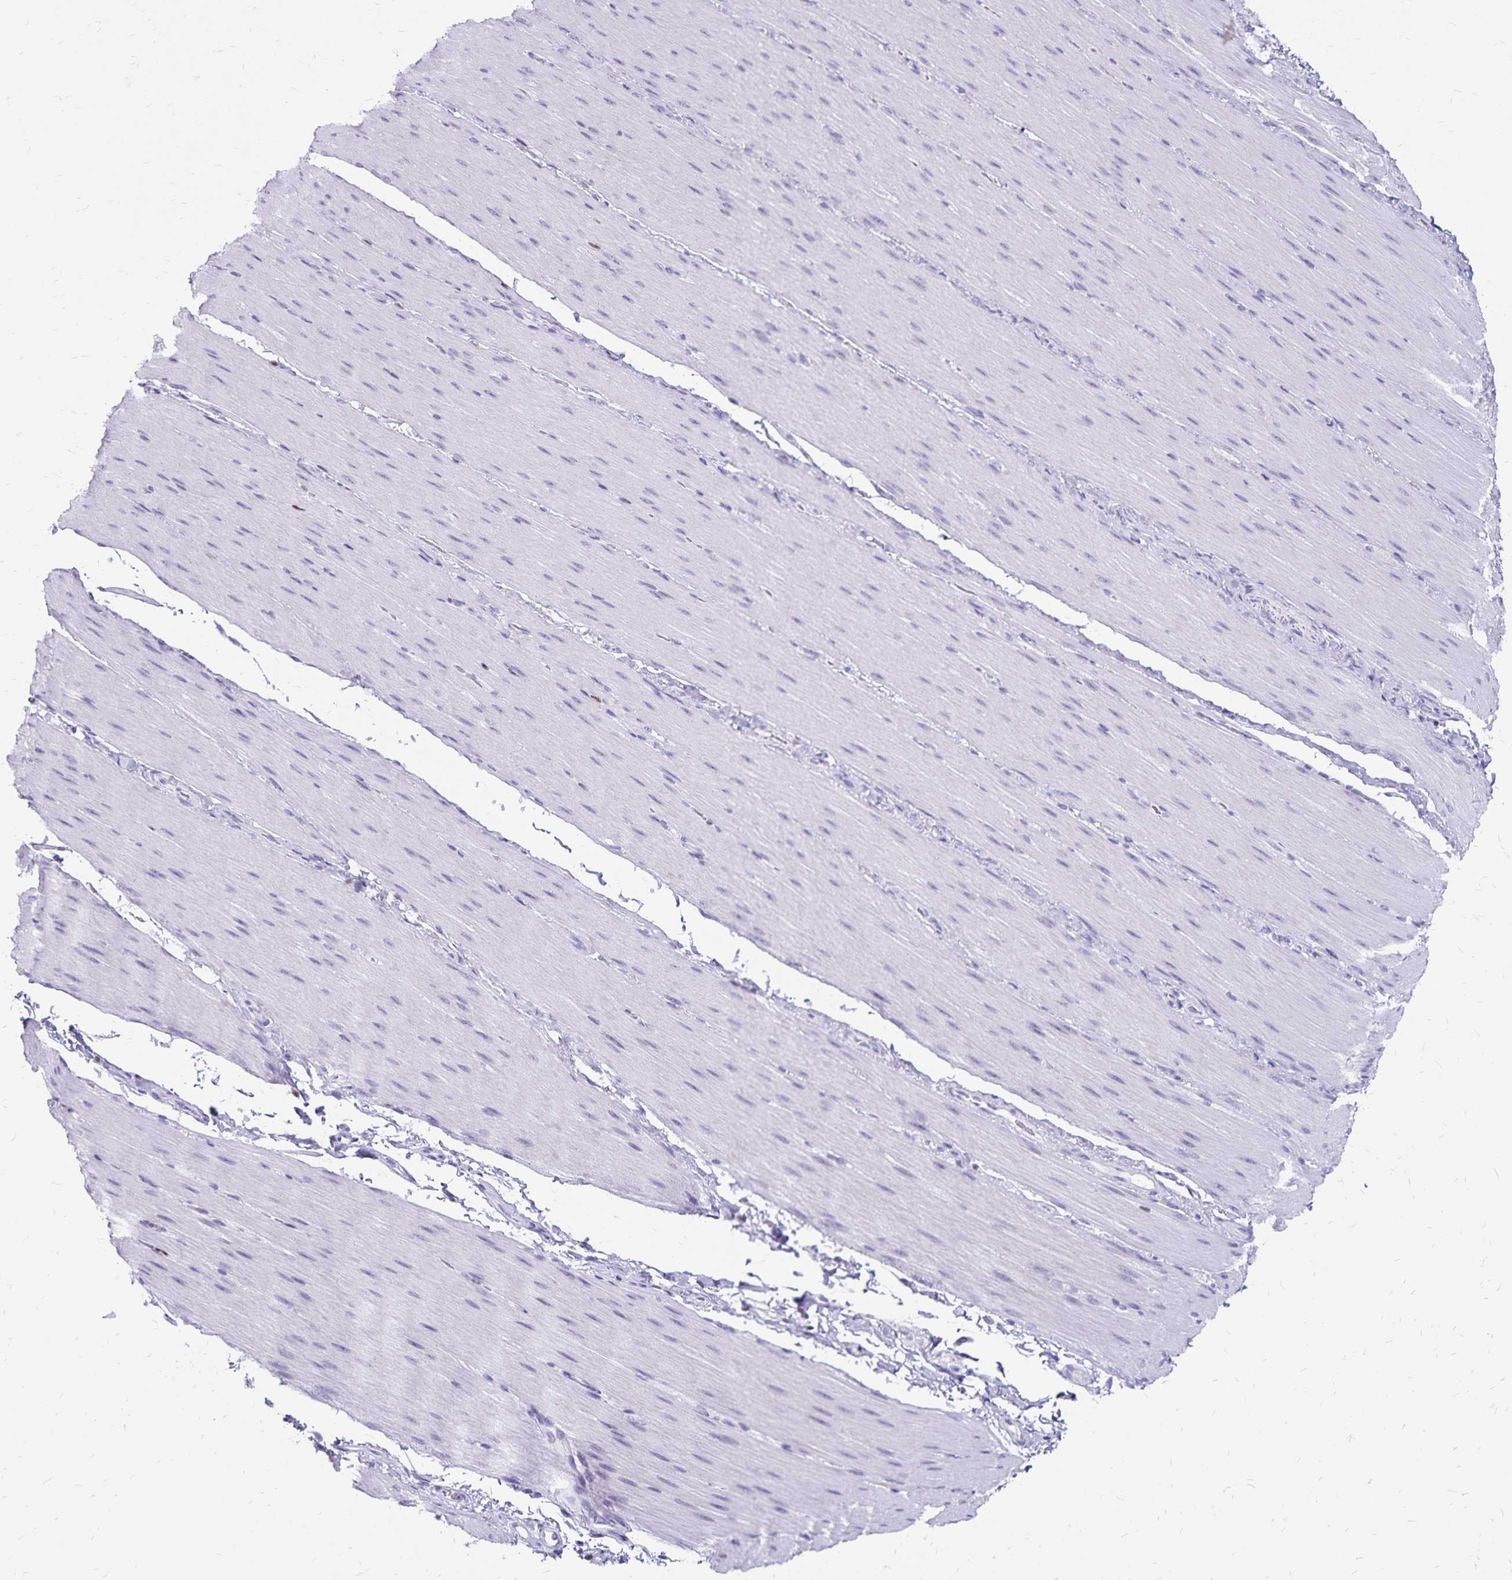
{"staining": {"intensity": "negative", "quantity": "none", "location": "none"}, "tissue": "smooth muscle", "cell_type": "Smooth muscle cells", "image_type": "normal", "snomed": [{"axis": "morphology", "description": "Normal tissue, NOS"}, {"axis": "topography", "description": "Smooth muscle"}, {"axis": "topography", "description": "Colon"}], "caption": "Smooth muscle cells are negative for protein expression in unremarkable human smooth muscle. (DAB (3,3'-diaminobenzidine) immunohistochemistry visualized using brightfield microscopy, high magnification).", "gene": "IKZF1", "patient": {"sex": "male", "age": 73}}